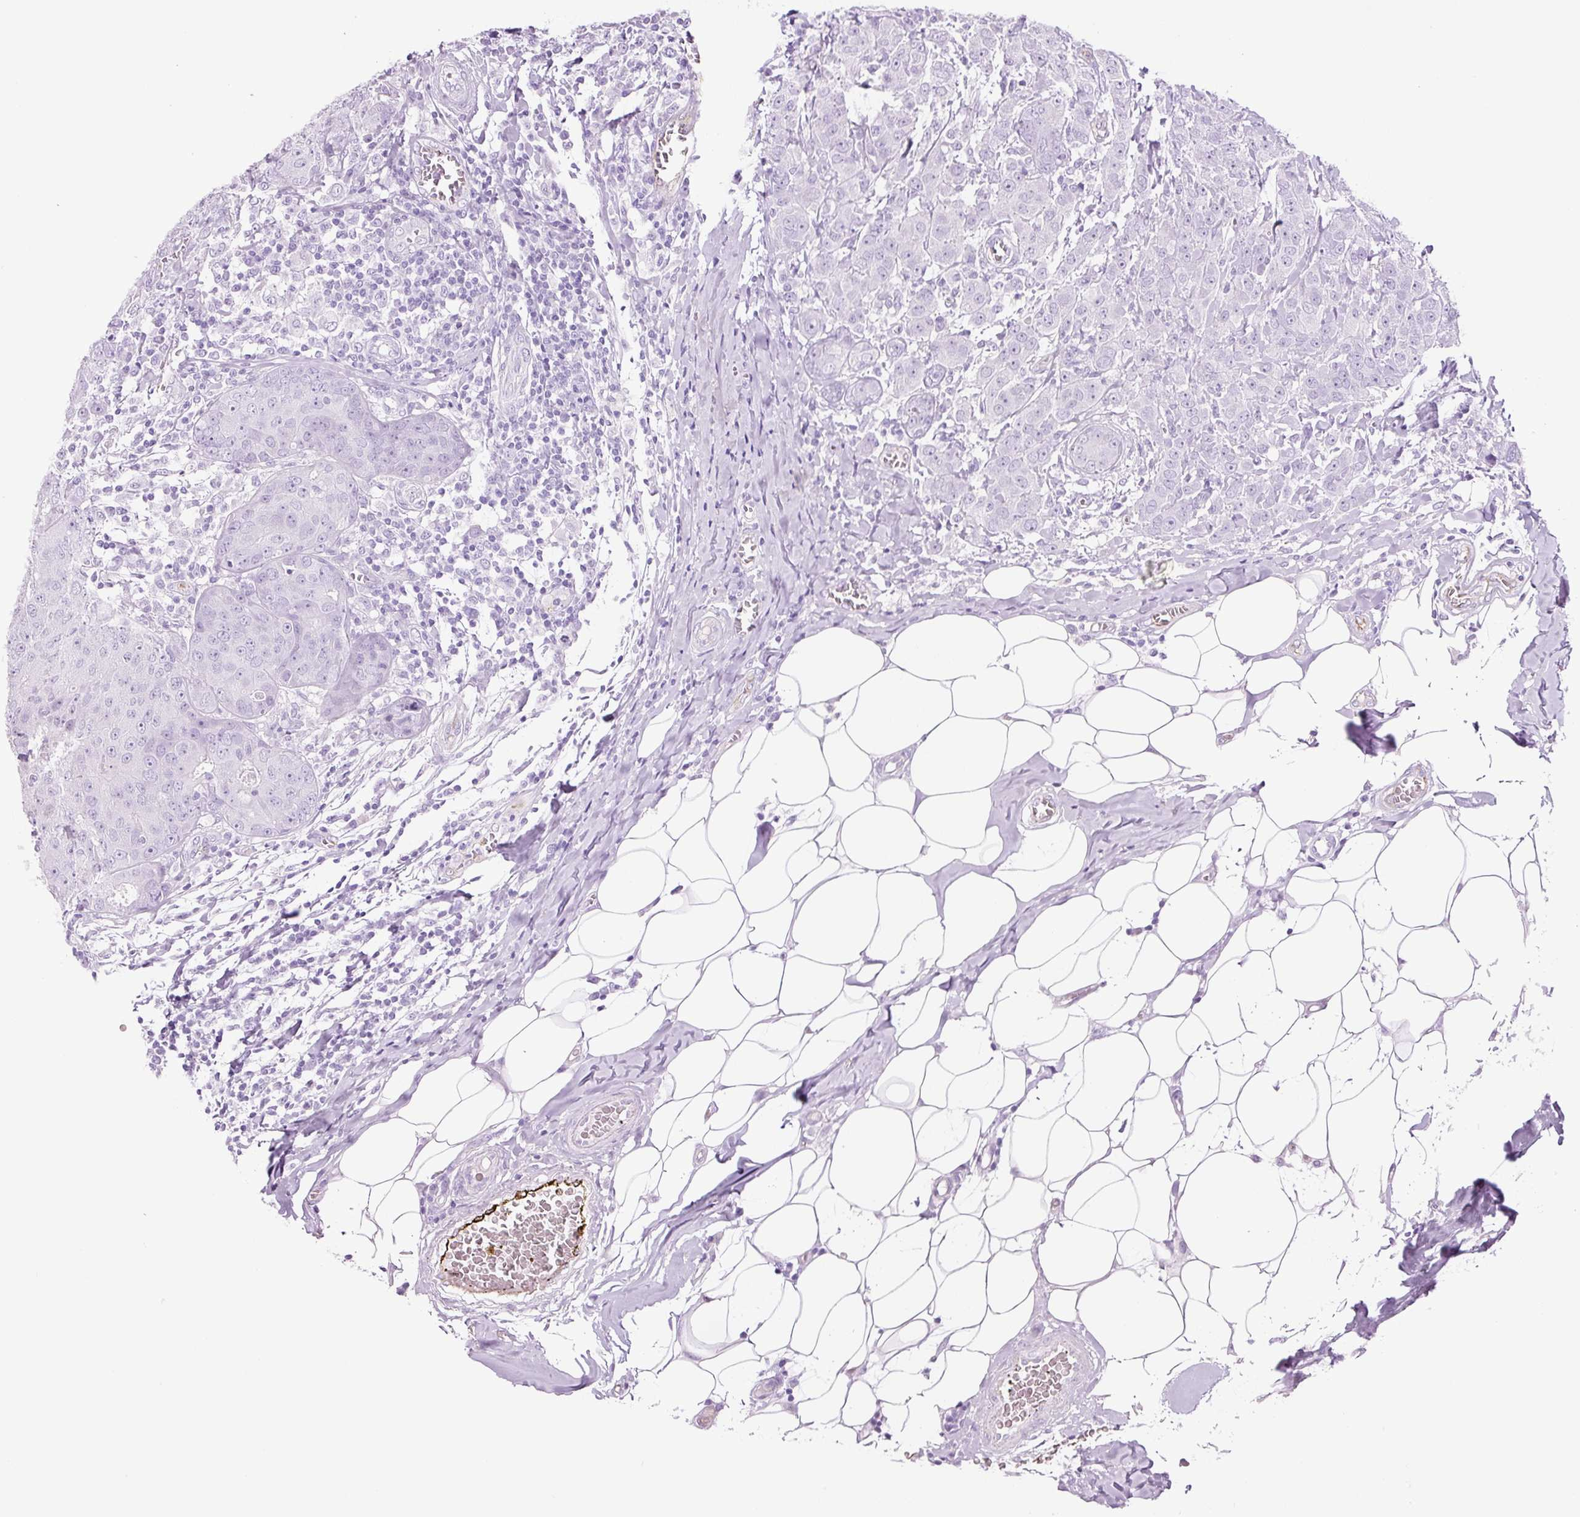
{"staining": {"intensity": "negative", "quantity": "none", "location": "none"}, "tissue": "breast cancer", "cell_type": "Tumor cells", "image_type": "cancer", "snomed": [{"axis": "morphology", "description": "Duct carcinoma"}, {"axis": "topography", "description": "Breast"}], "caption": "This is a micrograph of immunohistochemistry (IHC) staining of breast cancer, which shows no staining in tumor cells.", "gene": "ADSS1", "patient": {"sex": "female", "age": 43}}